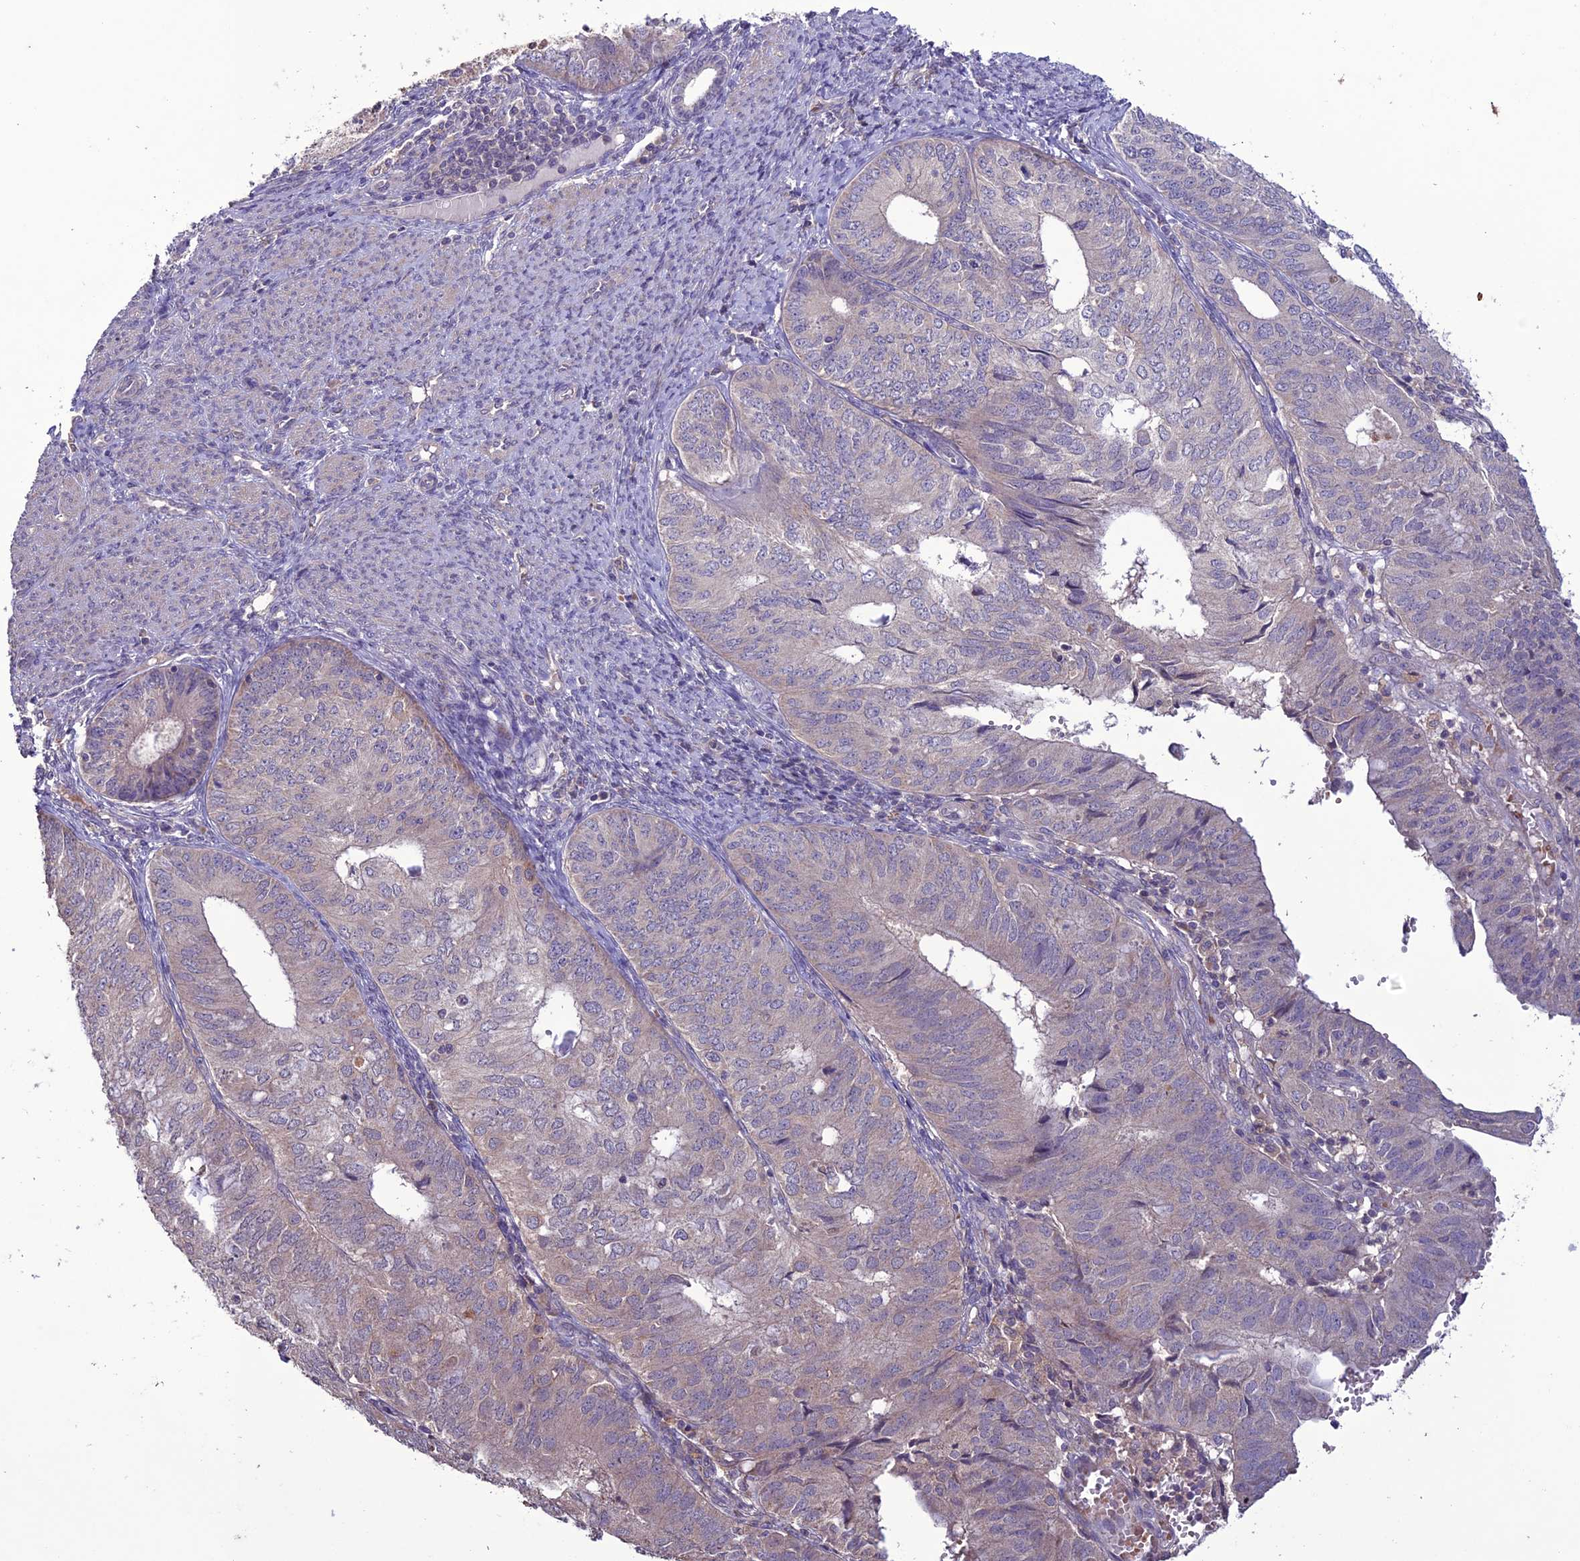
{"staining": {"intensity": "weak", "quantity": "<25%", "location": "cytoplasmic/membranous"}, "tissue": "endometrial cancer", "cell_type": "Tumor cells", "image_type": "cancer", "snomed": [{"axis": "morphology", "description": "Adenocarcinoma, NOS"}, {"axis": "topography", "description": "Endometrium"}], "caption": "High power microscopy photomicrograph of an IHC histopathology image of adenocarcinoma (endometrial), revealing no significant positivity in tumor cells. (DAB (3,3'-diaminobenzidine) immunohistochemistry with hematoxylin counter stain).", "gene": "C2orf76", "patient": {"sex": "female", "age": 68}}